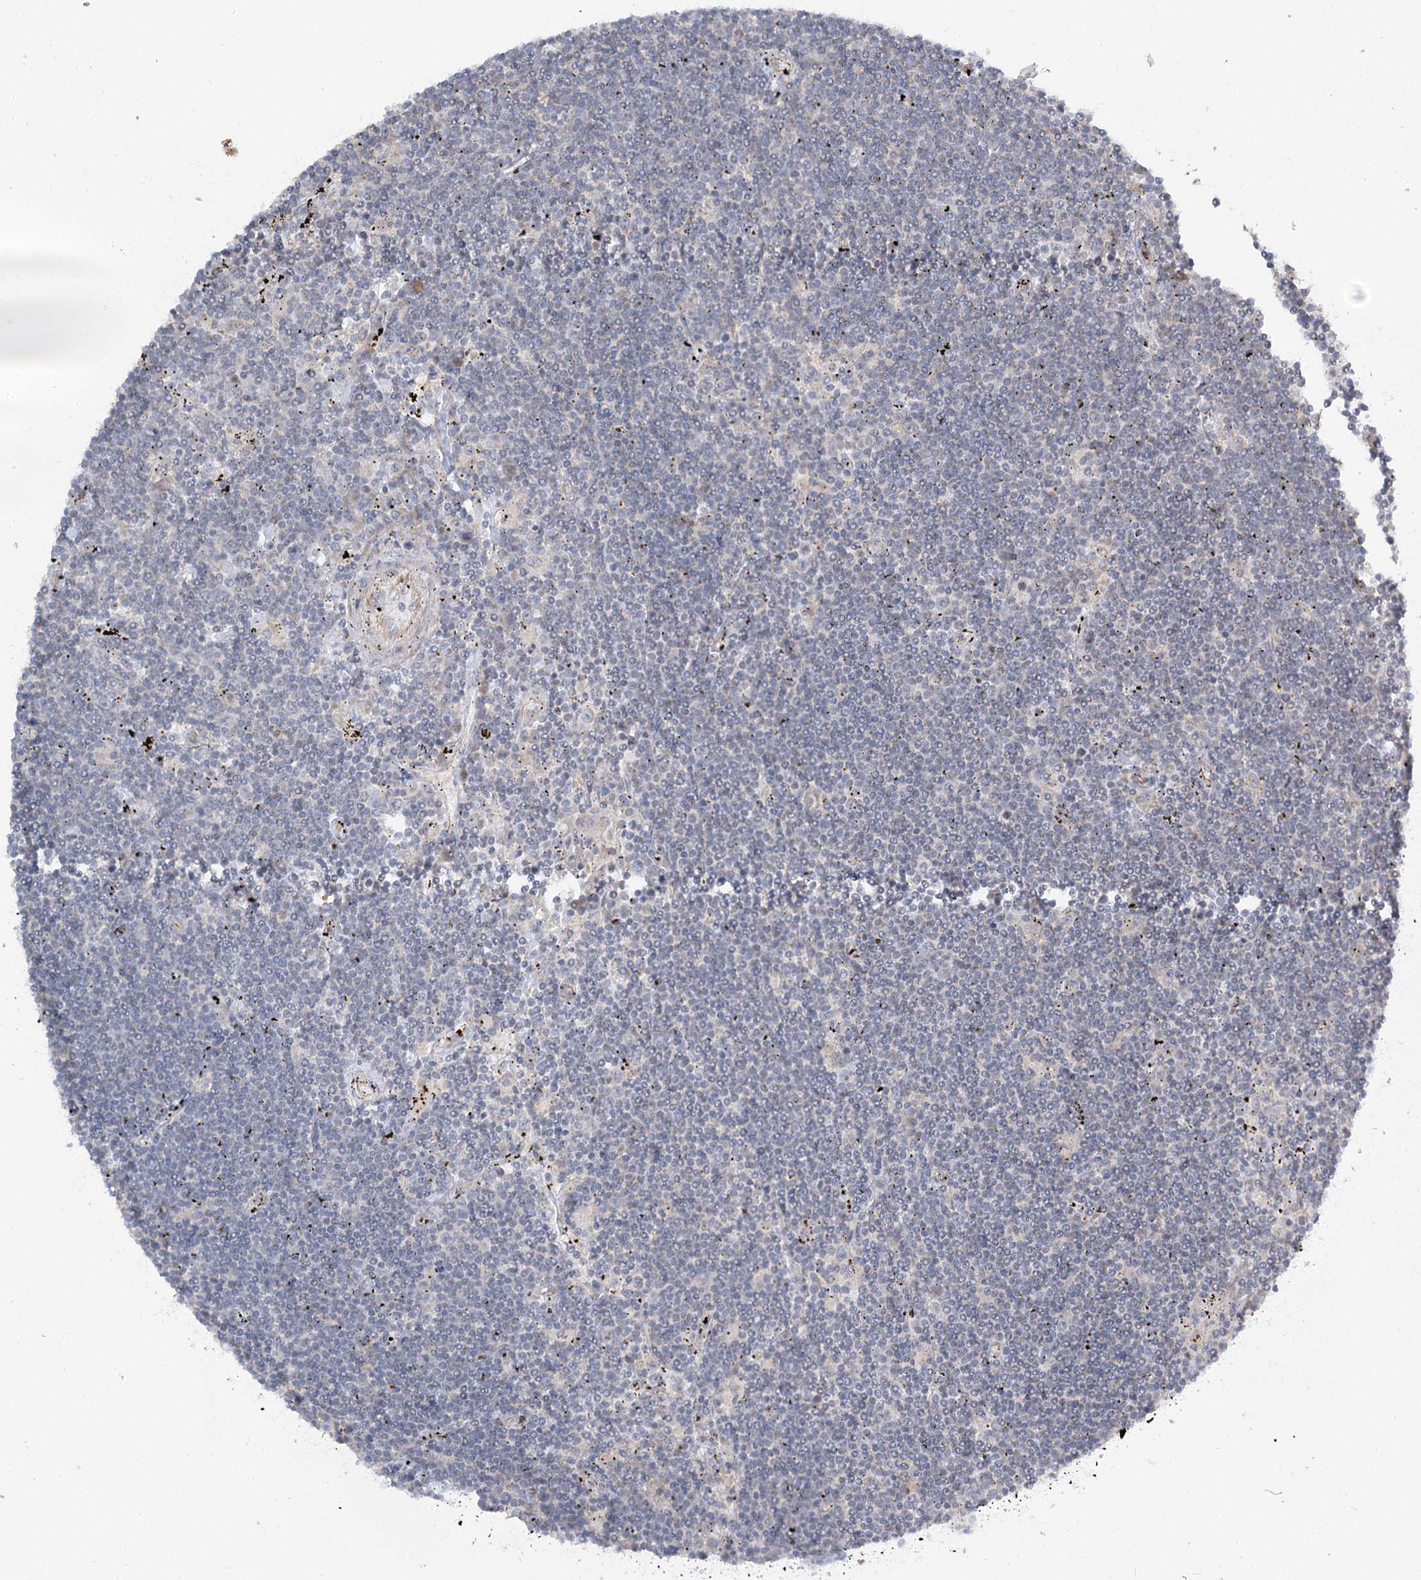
{"staining": {"intensity": "negative", "quantity": "none", "location": "none"}, "tissue": "lymphoma", "cell_type": "Tumor cells", "image_type": "cancer", "snomed": [{"axis": "morphology", "description": "Malignant lymphoma, non-Hodgkin's type, Low grade"}, {"axis": "topography", "description": "Spleen"}], "caption": "Immunohistochemical staining of lymphoma demonstrates no significant staining in tumor cells.", "gene": "KIAA0825", "patient": {"sex": "male", "age": 76}}